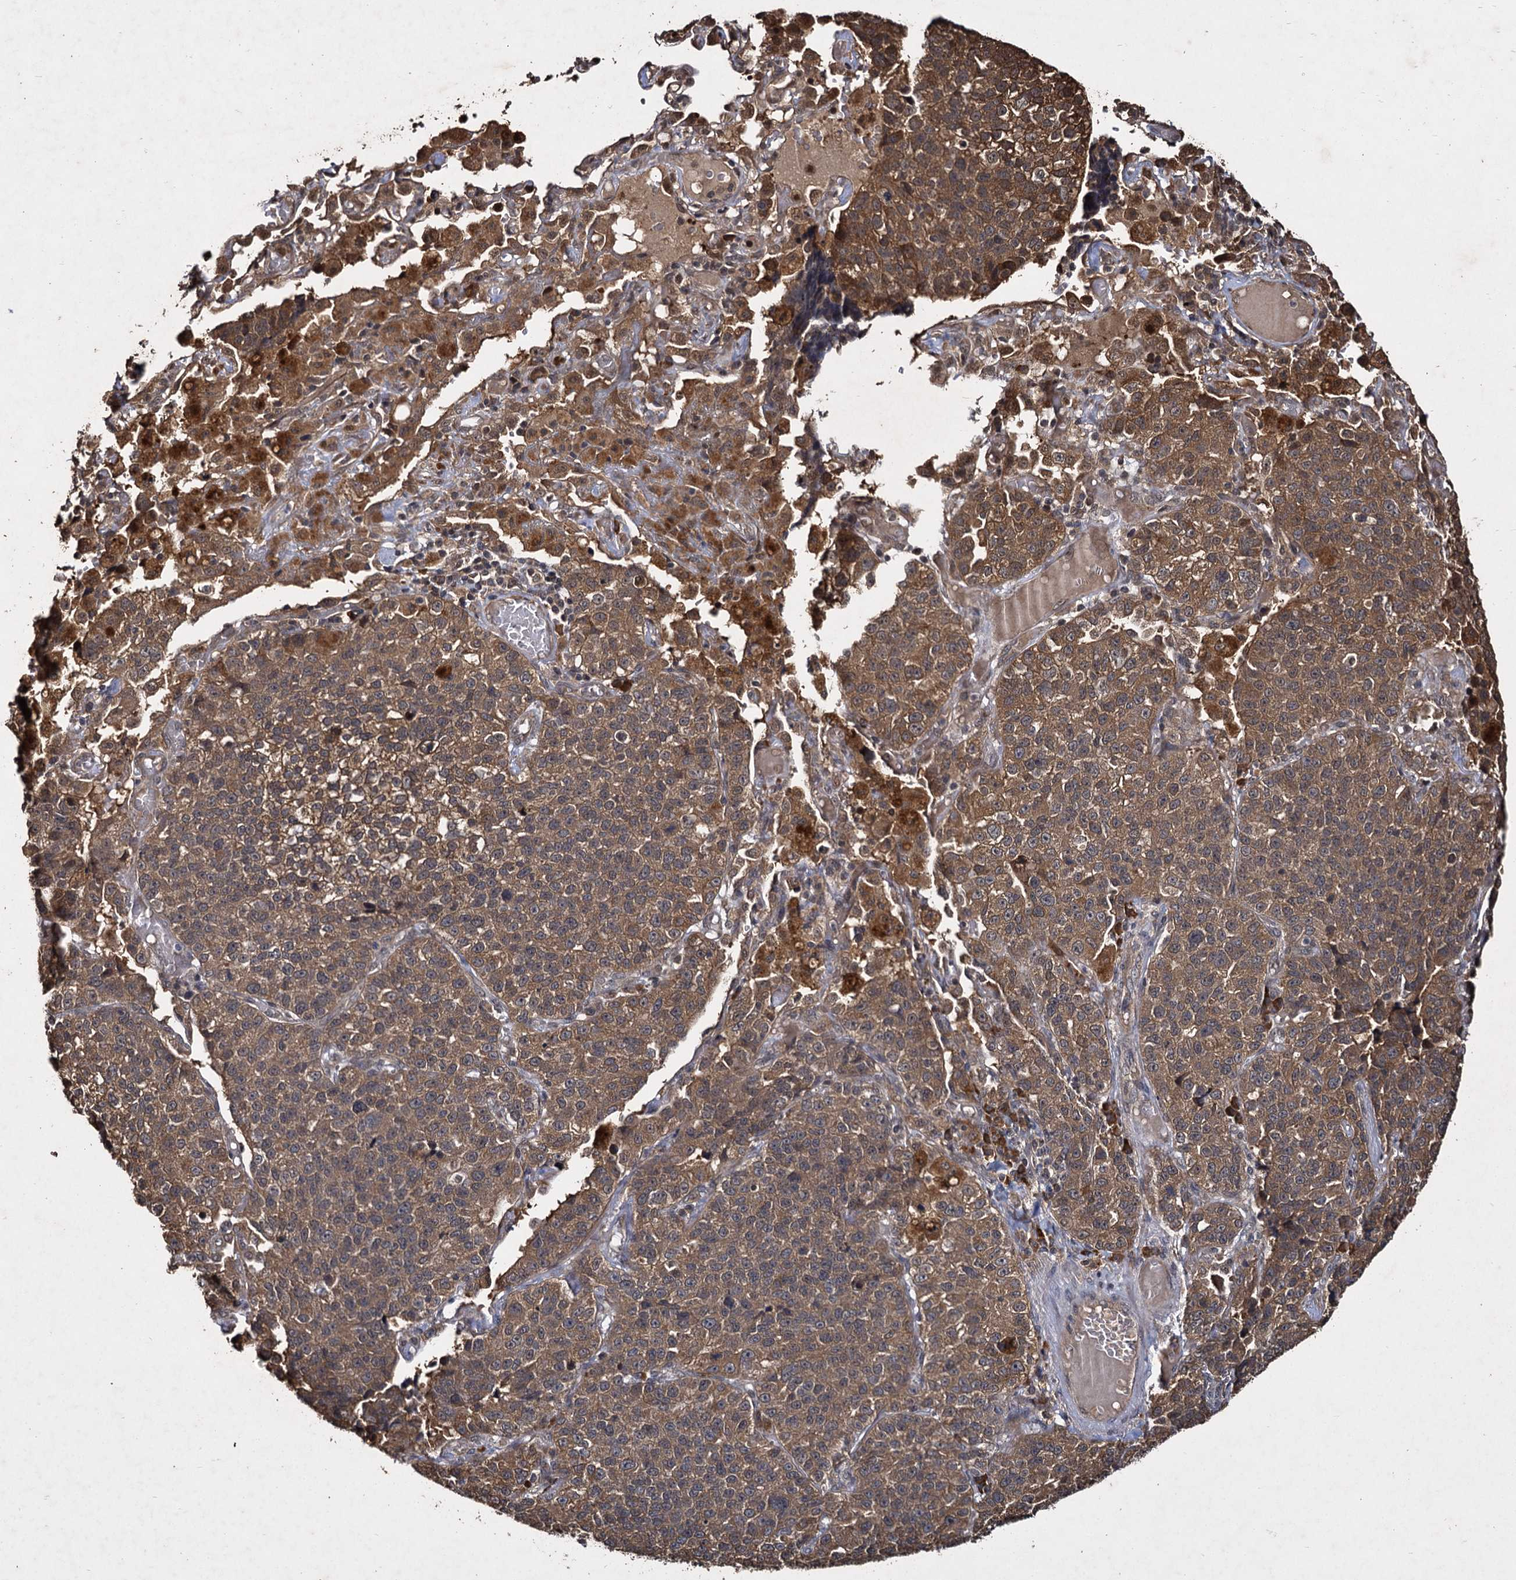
{"staining": {"intensity": "moderate", "quantity": ">75%", "location": "cytoplasmic/membranous"}, "tissue": "lung cancer", "cell_type": "Tumor cells", "image_type": "cancer", "snomed": [{"axis": "morphology", "description": "Adenocarcinoma, NOS"}, {"axis": "topography", "description": "Lung"}], "caption": "Lung cancer stained with a brown dye demonstrates moderate cytoplasmic/membranous positive expression in approximately >75% of tumor cells.", "gene": "SLC46A3", "patient": {"sex": "male", "age": 49}}